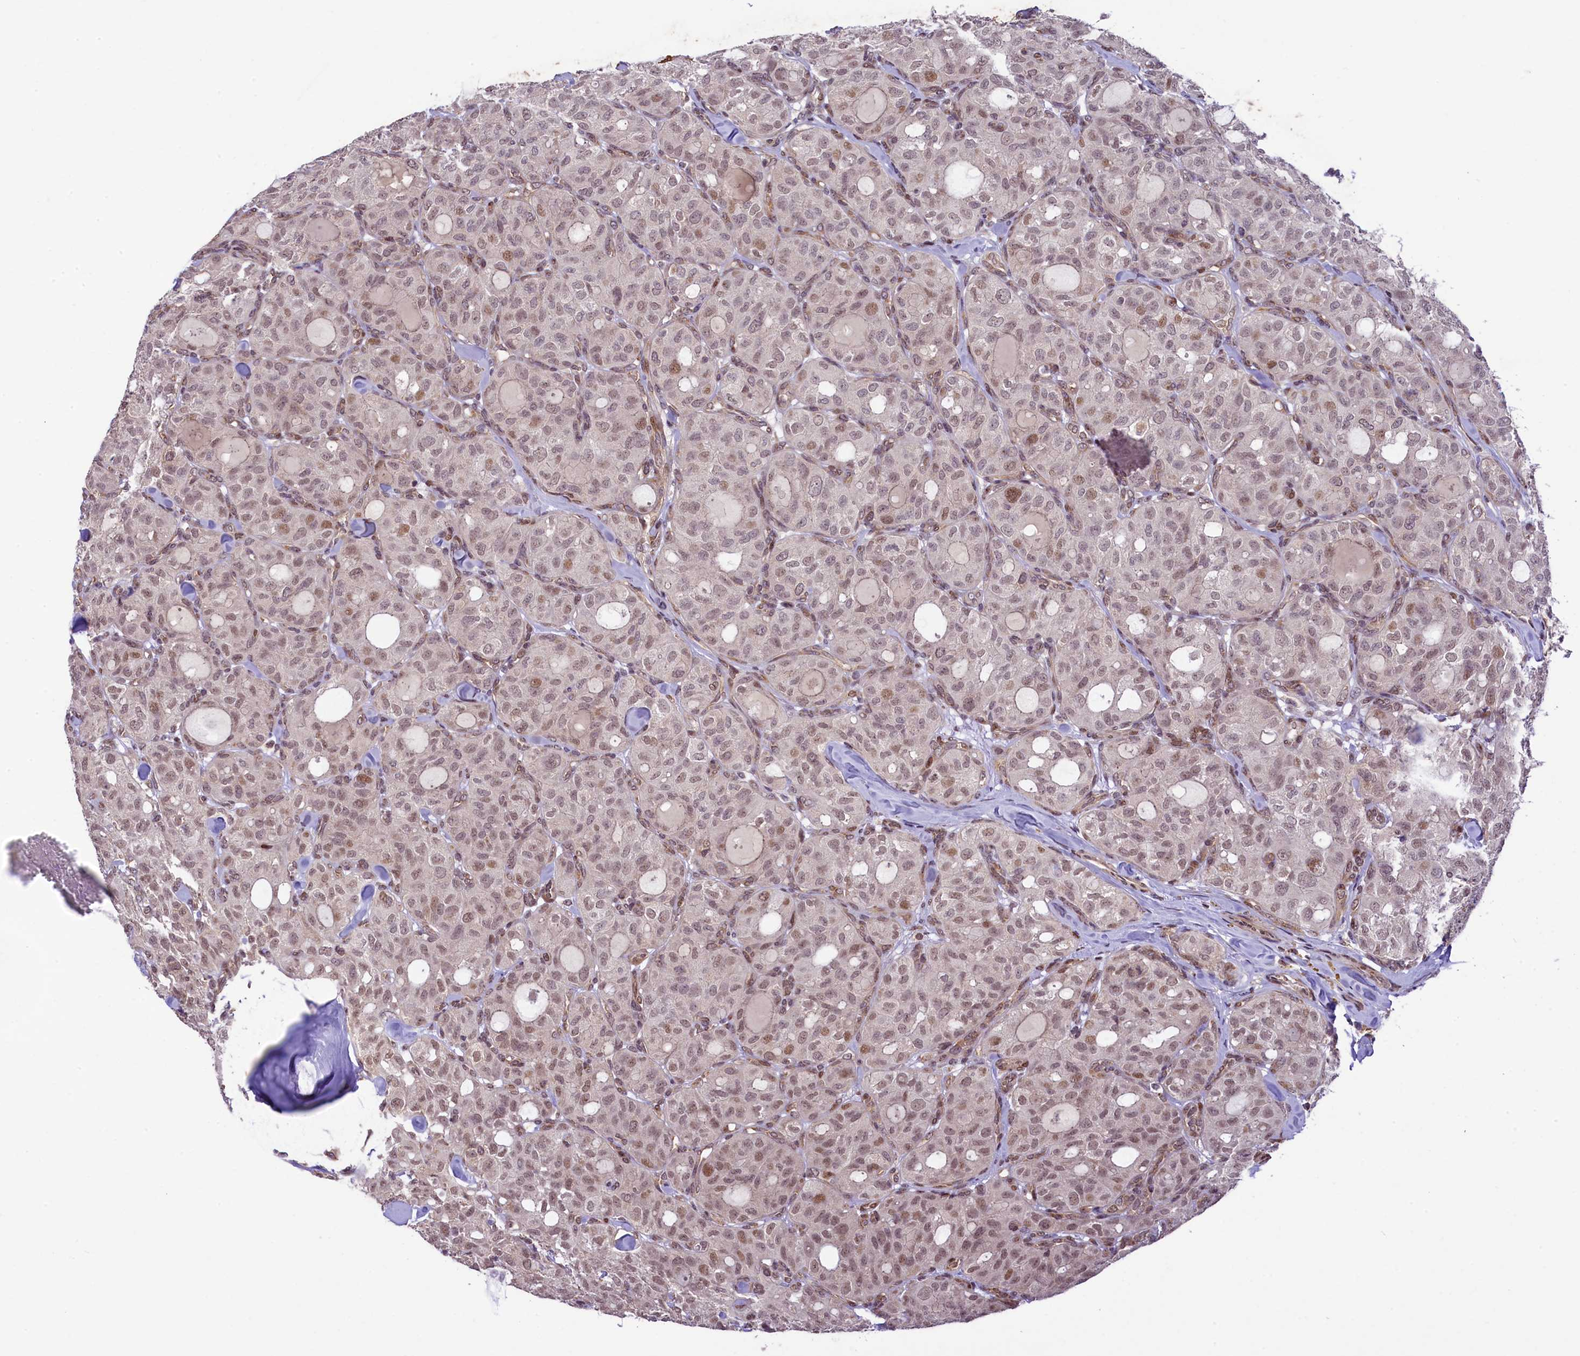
{"staining": {"intensity": "moderate", "quantity": ">75%", "location": "nuclear"}, "tissue": "thyroid cancer", "cell_type": "Tumor cells", "image_type": "cancer", "snomed": [{"axis": "morphology", "description": "Follicular adenoma carcinoma, NOS"}, {"axis": "topography", "description": "Thyroid gland"}], "caption": "Follicular adenoma carcinoma (thyroid) stained with a brown dye shows moderate nuclear positive expression in approximately >75% of tumor cells.", "gene": "RBBP8", "patient": {"sex": "male", "age": 75}}